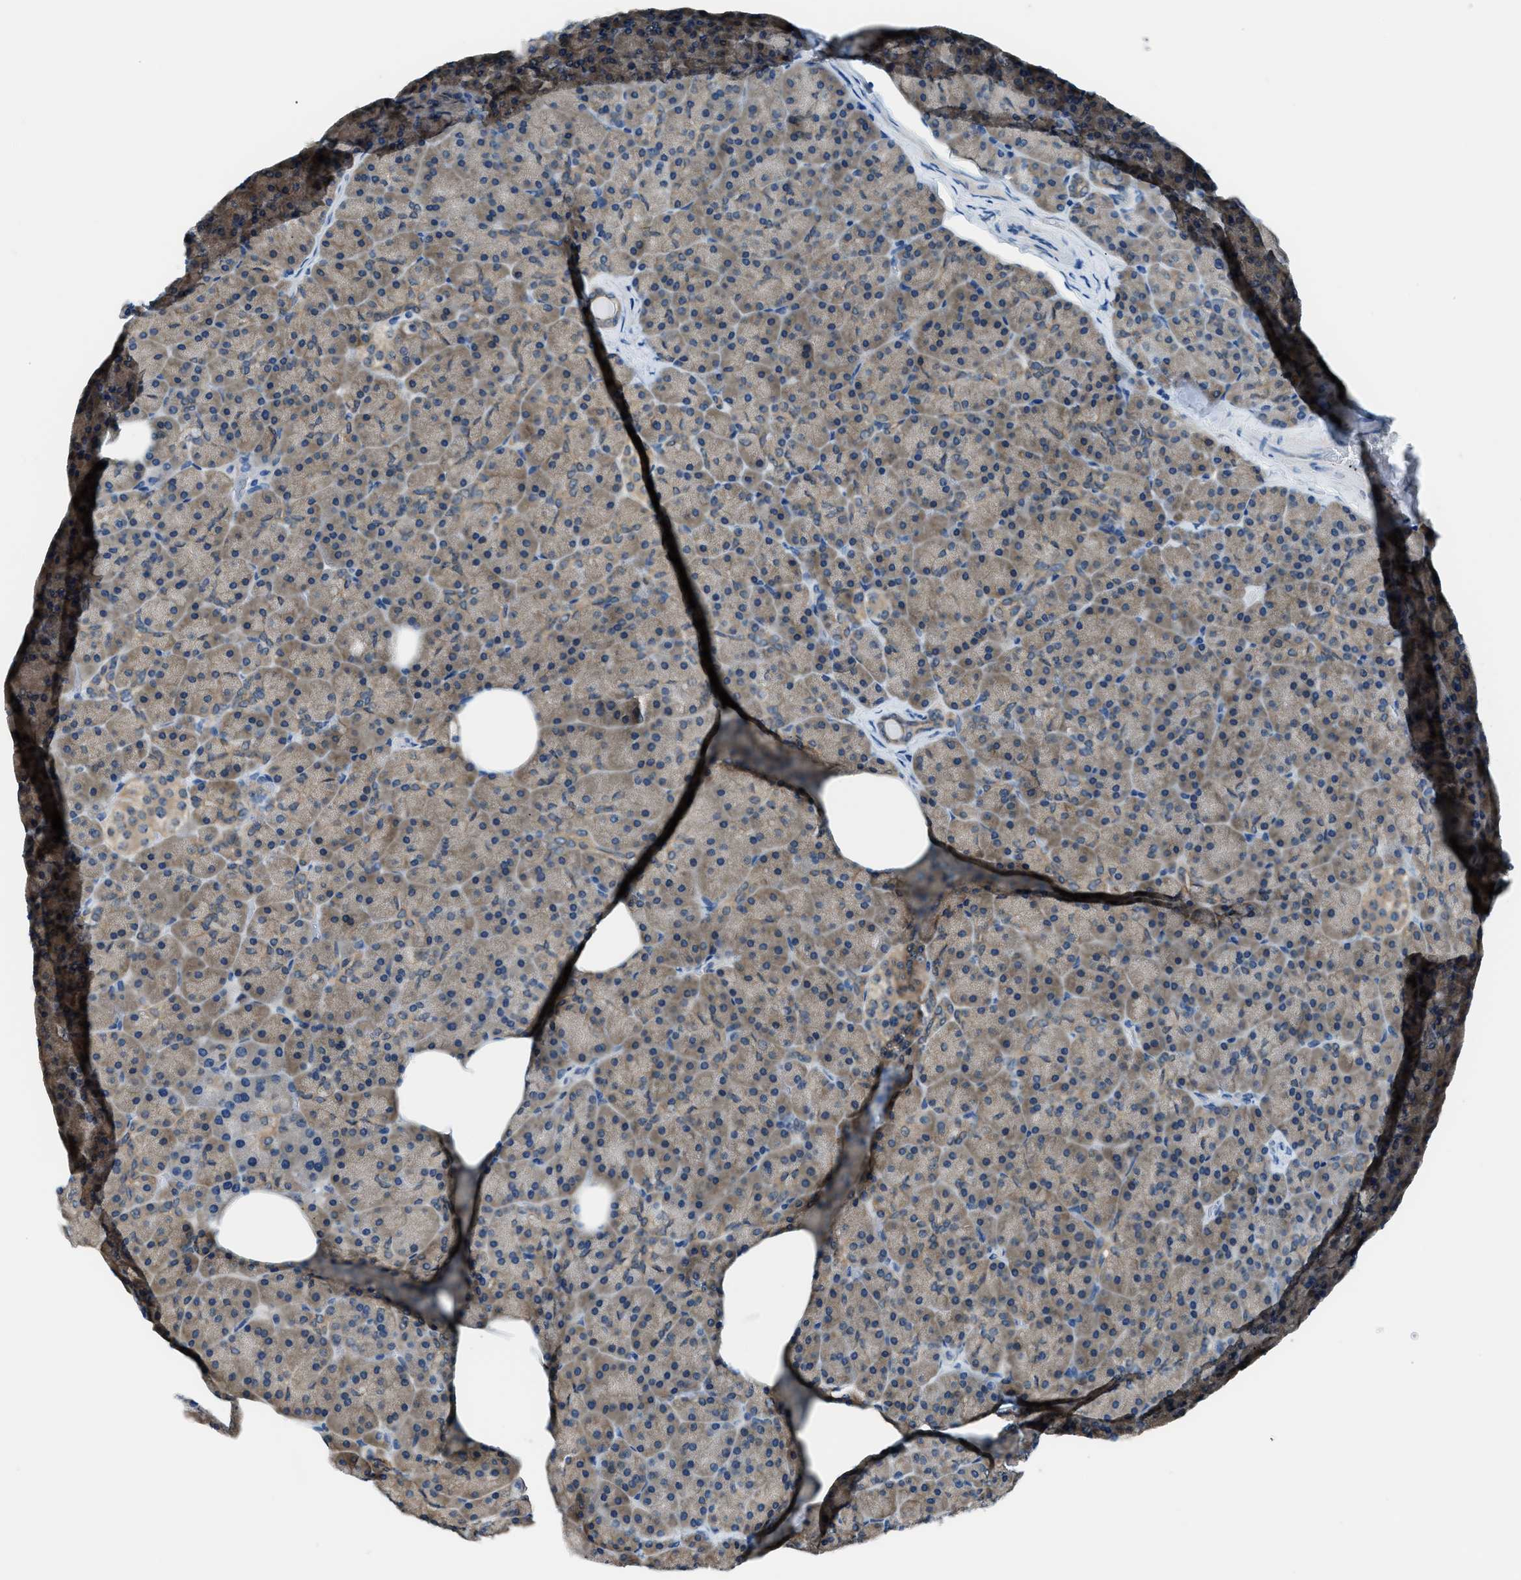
{"staining": {"intensity": "moderate", "quantity": ">75%", "location": "cytoplasmic/membranous"}, "tissue": "pancreas", "cell_type": "Exocrine glandular cells", "image_type": "normal", "snomed": [{"axis": "morphology", "description": "Normal tissue, NOS"}, {"axis": "topography", "description": "Pancreas"}], "caption": "Human pancreas stained with a brown dye demonstrates moderate cytoplasmic/membranous positive staining in approximately >75% of exocrine glandular cells.", "gene": "ACP1", "patient": {"sex": "female", "age": 35}}